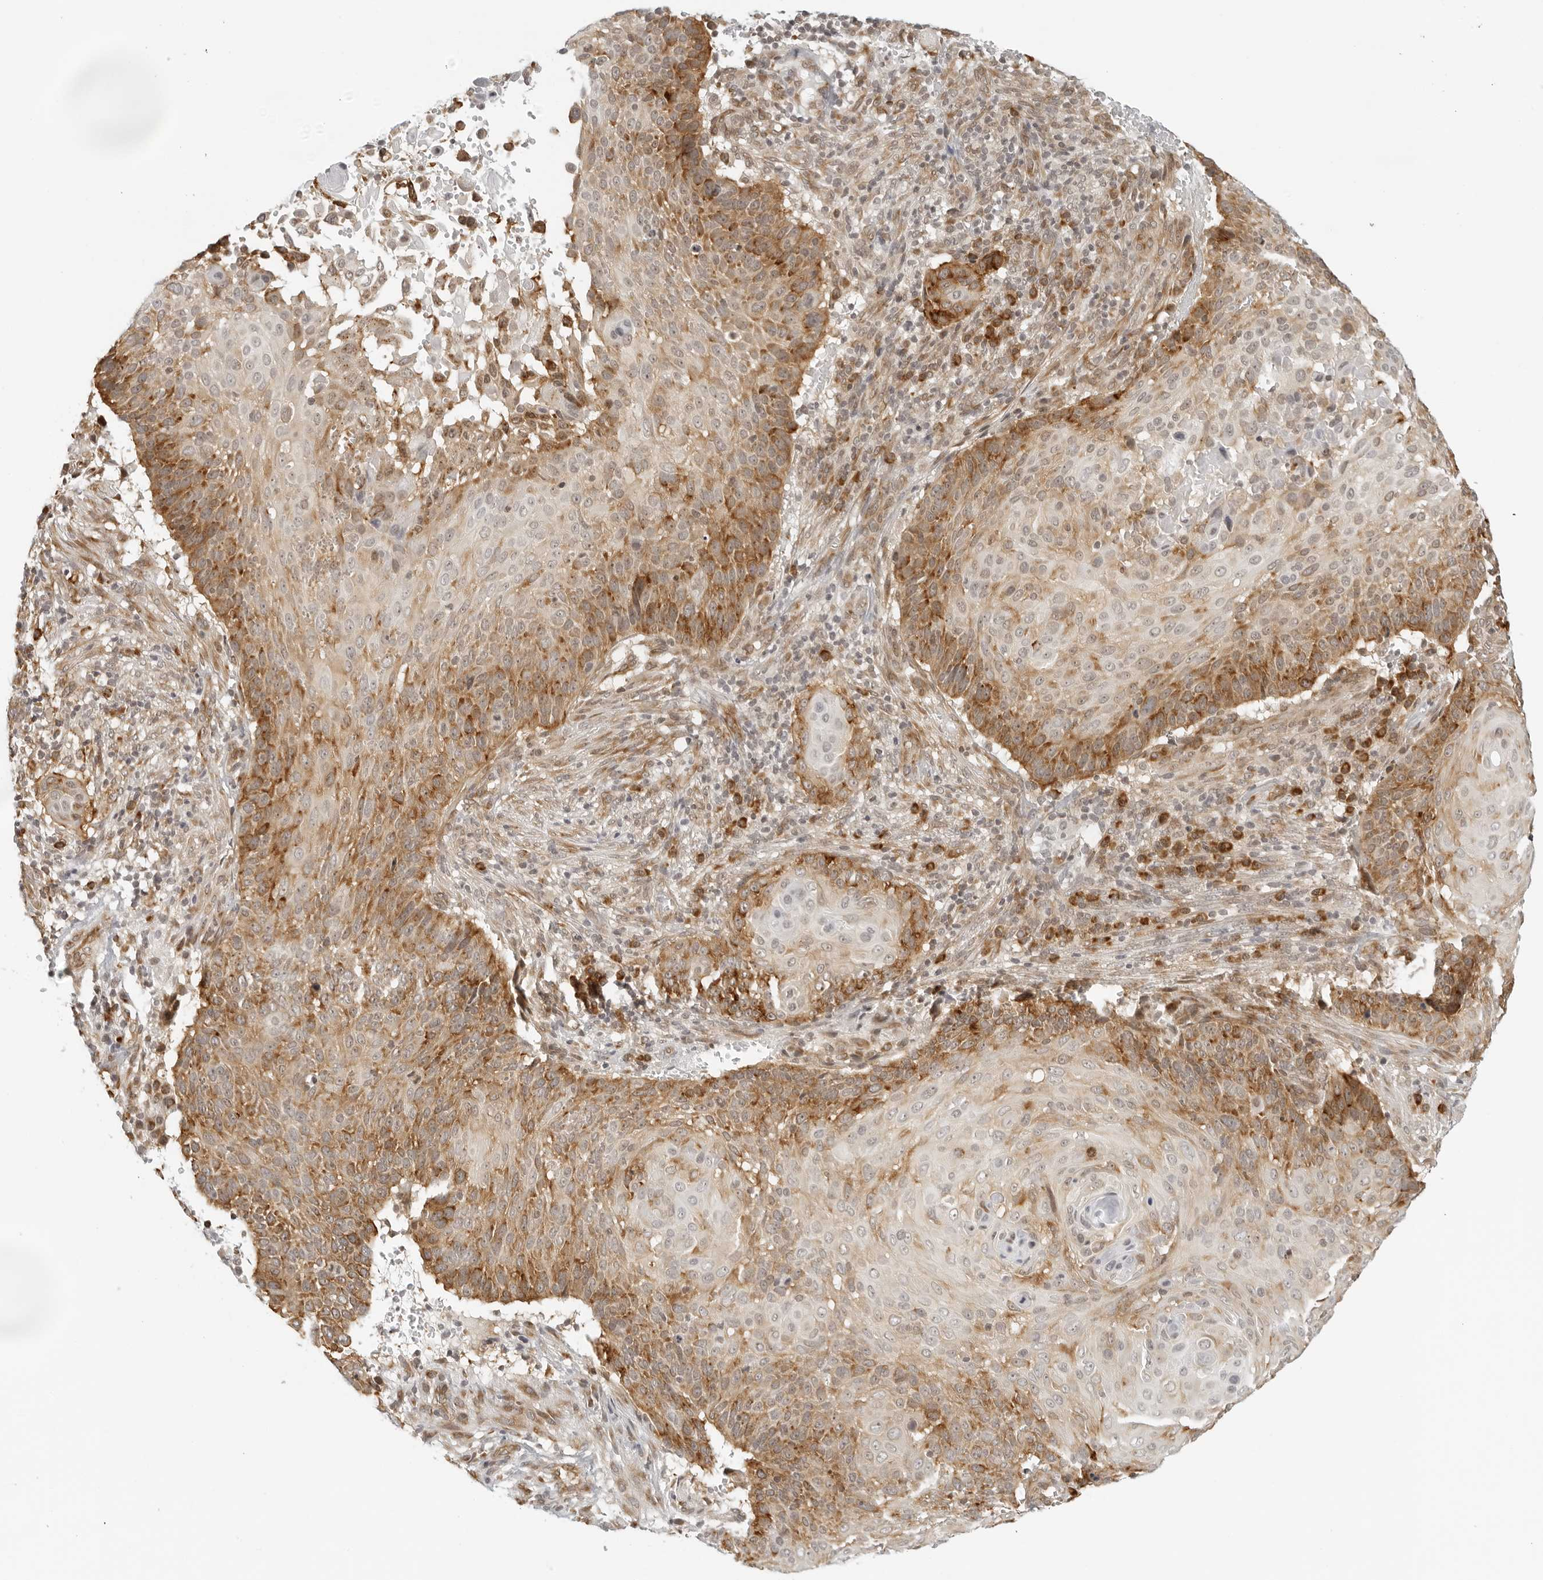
{"staining": {"intensity": "strong", "quantity": "25%-75%", "location": "cytoplasmic/membranous"}, "tissue": "cervical cancer", "cell_type": "Tumor cells", "image_type": "cancer", "snomed": [{"axis": "morphology", "description": "Squamous cell carcinoma, NOS"}, {"axis": "topography", "description": "Cervix"}], "caption": "IHC photomicrograph of neoplastic tissue: cervical cancer stained using immunohistochemistry reveals high levels of strong protein expression localized specifically in the cytoplasmic/membranous of tumor cells, appearing as a cytoplasmic/membranous brown color.", "gene": "EIF4G1", "patient": {"sex": "female", "age": 74}}